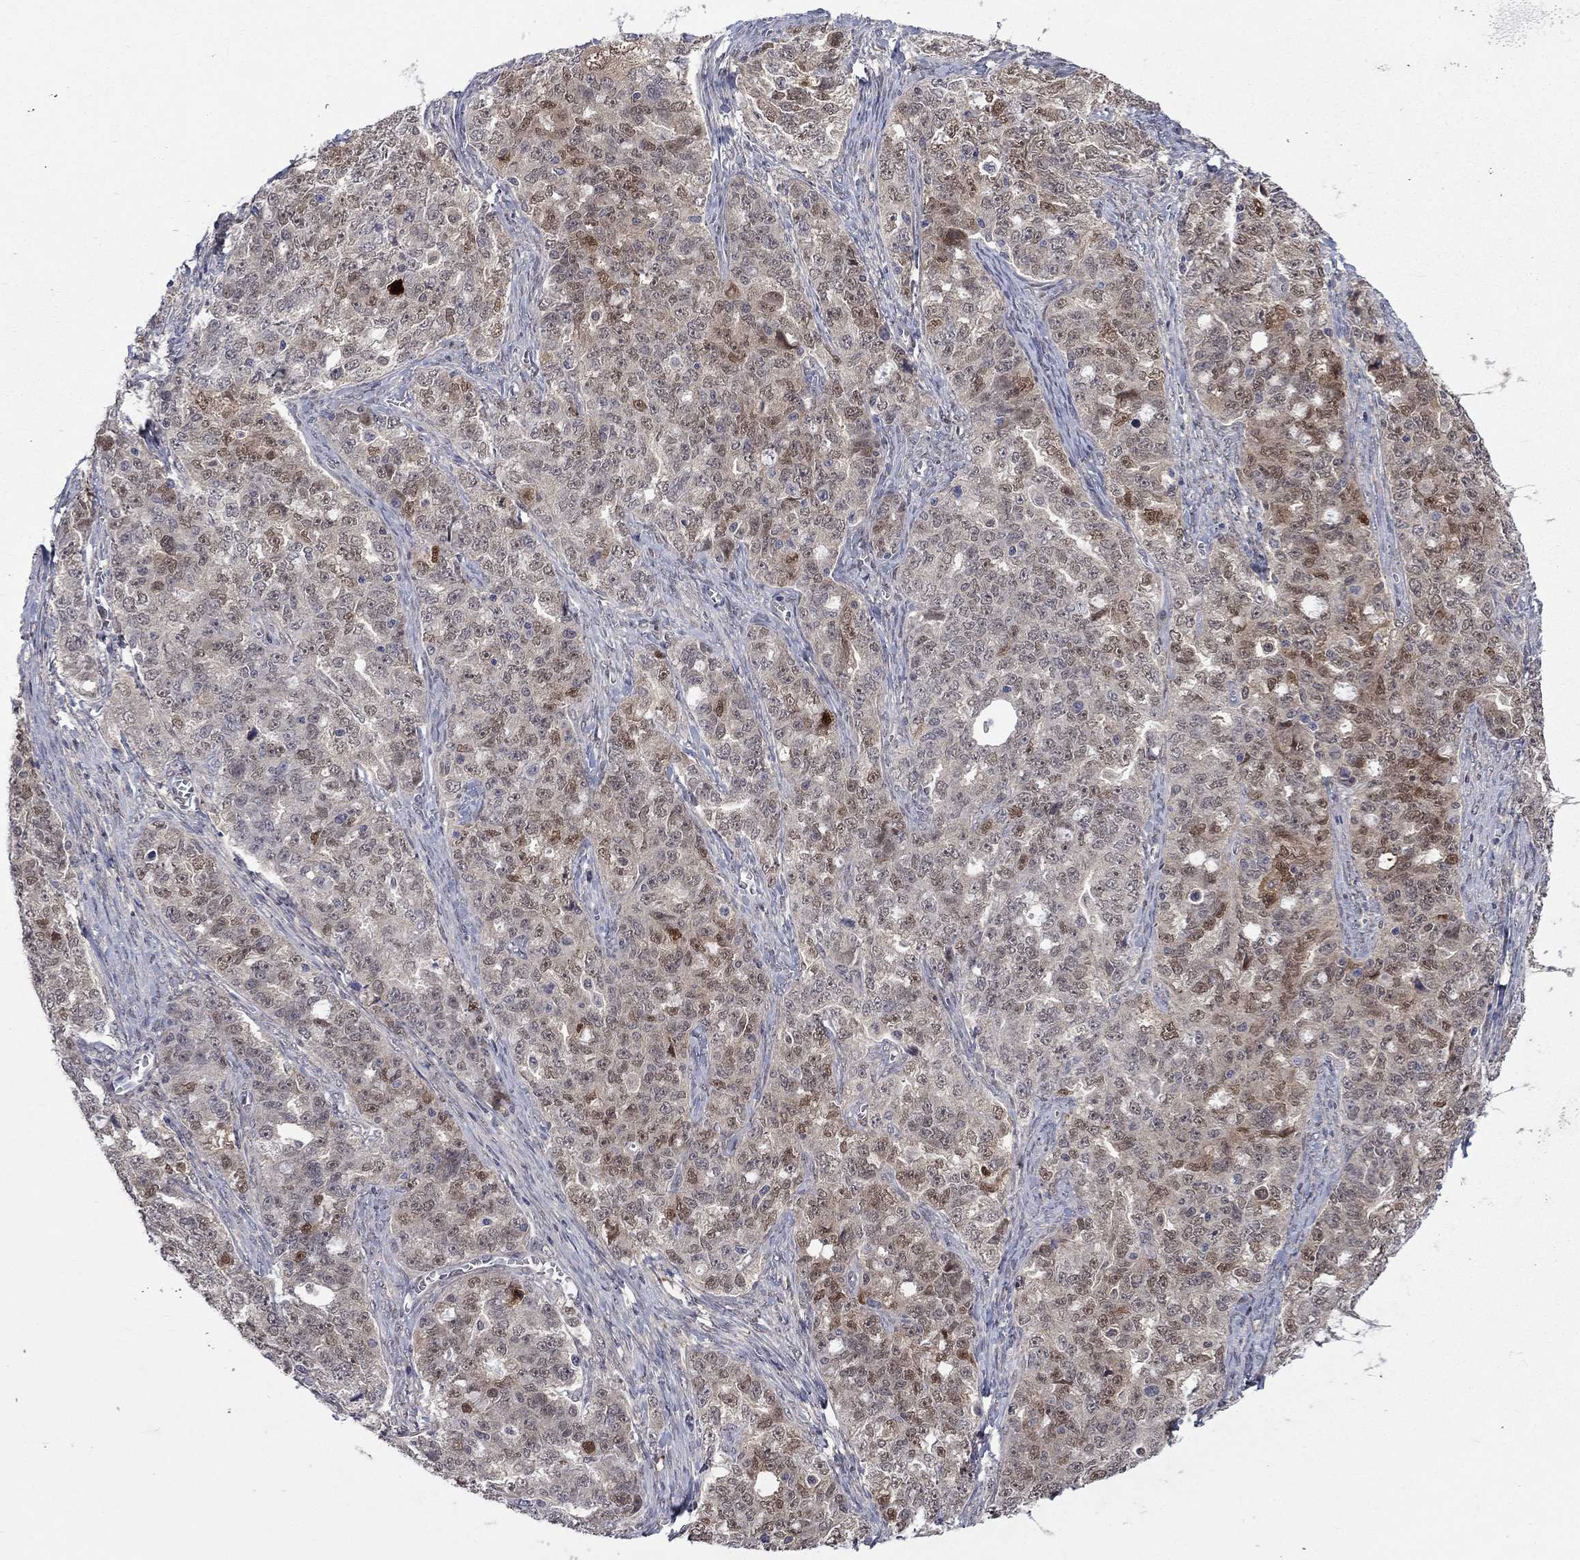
{"staining": {"intensity": "weak", "quantity": "25%-75%", "location": "cytoplasmic/membranous"}, "tissue": "ovarian cancer", "cell_type": "Tumor cells", "image_type": "cancer", "snomed": [{"axis": "morphology", "description": "Cystadenocarcinoma, serous, NOS"}, {"axis": "topography", "description": "Ovary"}], "caption": "About 25%-75% of tumor cells in ovarian serous cystadenocarcinoma display weak cytoplasmic/membranous protein expression as visualized by brown immunohistochemical staining.", "gene": "CBR1", "patient": {"sex": "female", "age": 51}}